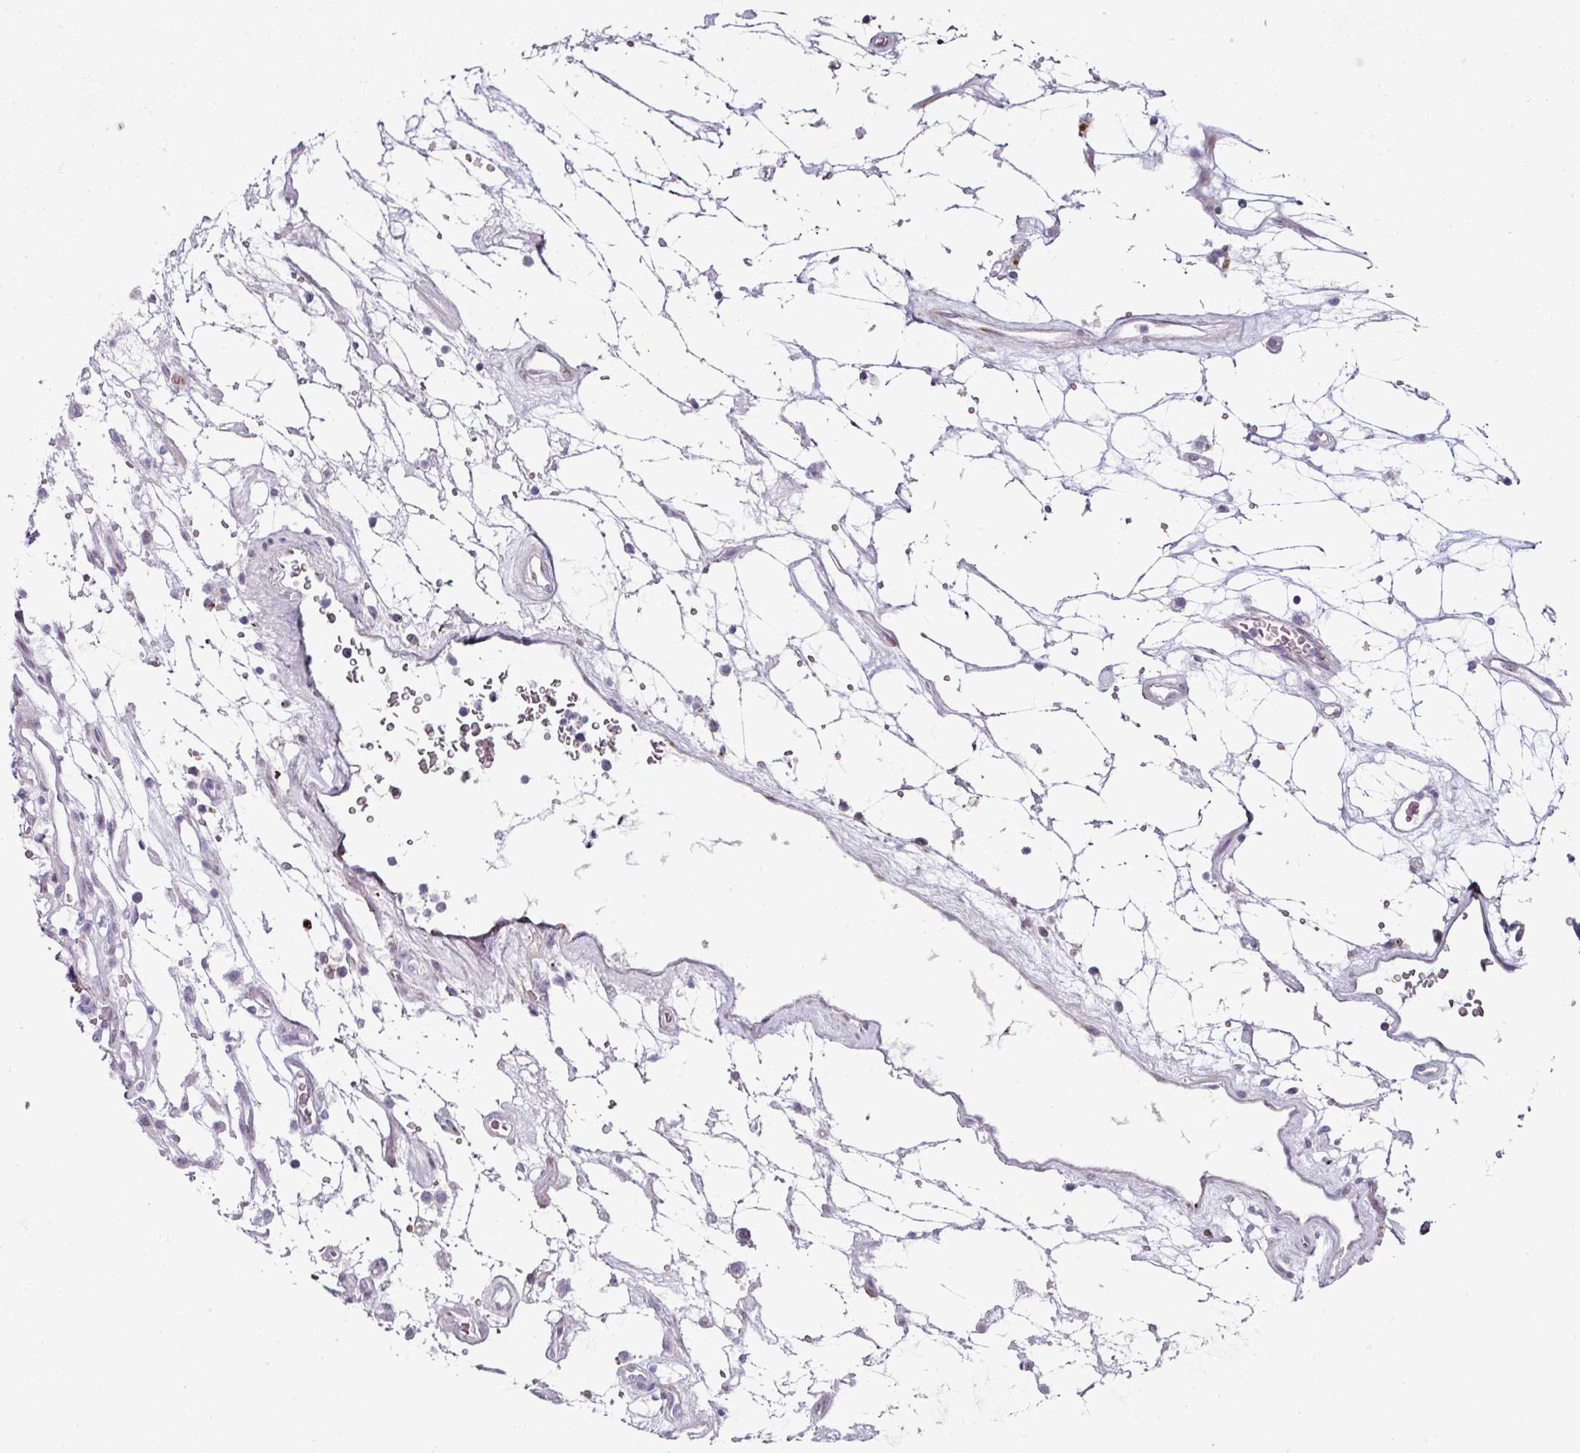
{"staining": {"intensity": "moderate", "quantity": "25%-75%", "location": "nuclear"}, "tissue": "renal cancer", "cell_type": "Tumor cells", "image_type": "cancer", "snomed": [{"axis": "morphology", "description": "Adenocarcinoma, NOS"}, {"axis": "topography", "description": "Kidney"}], "caption": "This is a histology image of IHC staining of renal adenocarcinoma, which shows moderate positivity in the nuclear of tumor cells.", "gene": "SYT8", "patient": {"sex": "female", "age": 69}}